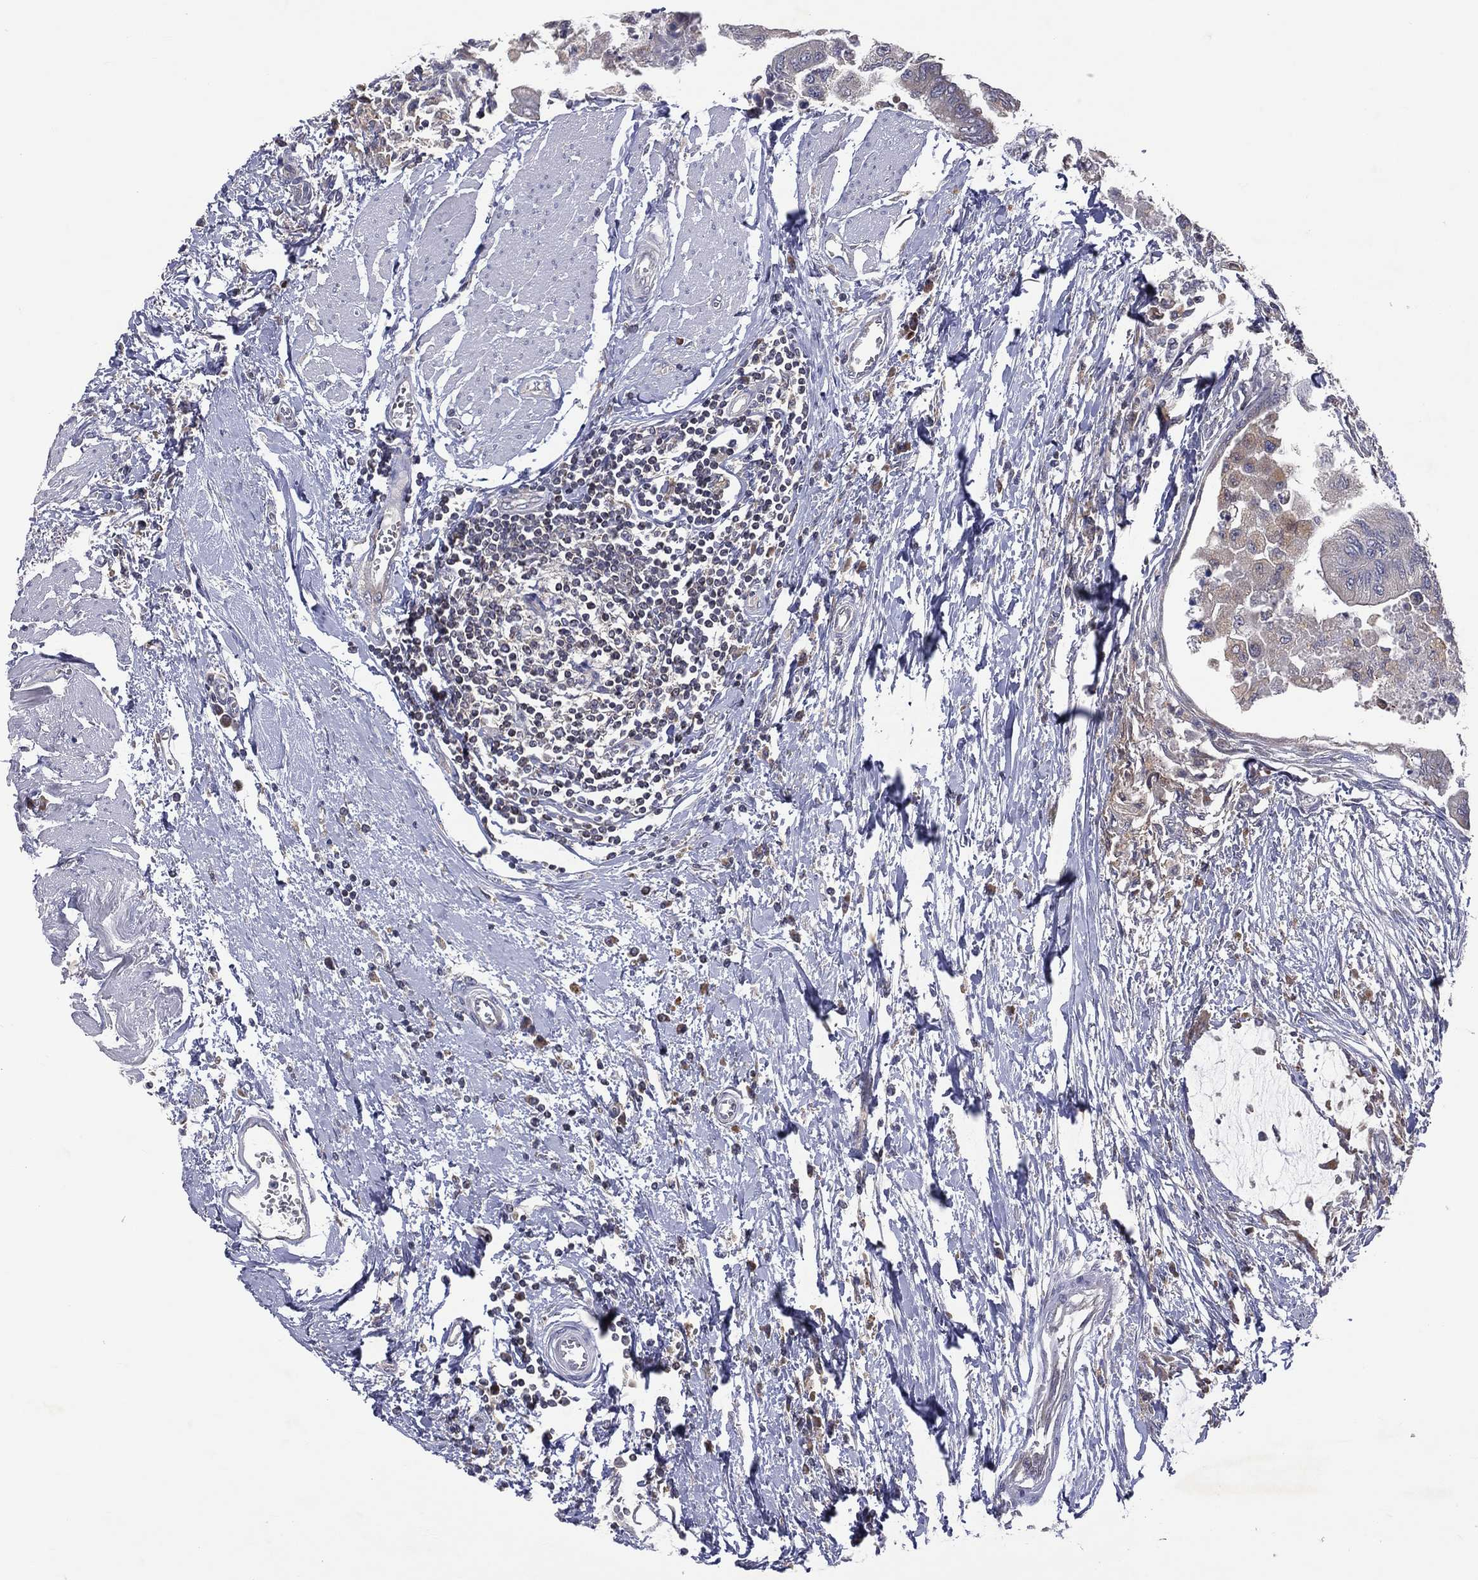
{"staining": {"intensity": "negative", "quantity": "none", "location": "none"}, "tissue": "colorectal cancer", "cell_type": "Tumor cells", "image_type": "cancer", "snomed": [{"axis": "morphology", "description": "Normal tissue, NOS"}, {"axis": "morphology", "description": "Adenocarcinoma, NOS"}, {"axis": "topography", "description": "Rectum"}, {"axis": "topography", "description": "Peripheral nerve tissue"}], "caption": "Immunohistochemistry (IHC) histopathology image of human colorectal cancer stained for a protein (brown), which displays no positivity in tumor cells. (DAB immunohistochemistry (IHC) with hematoxylin counter stain).", "gene": "STARD3", "patient": {"sex": "male", "age": 92}}